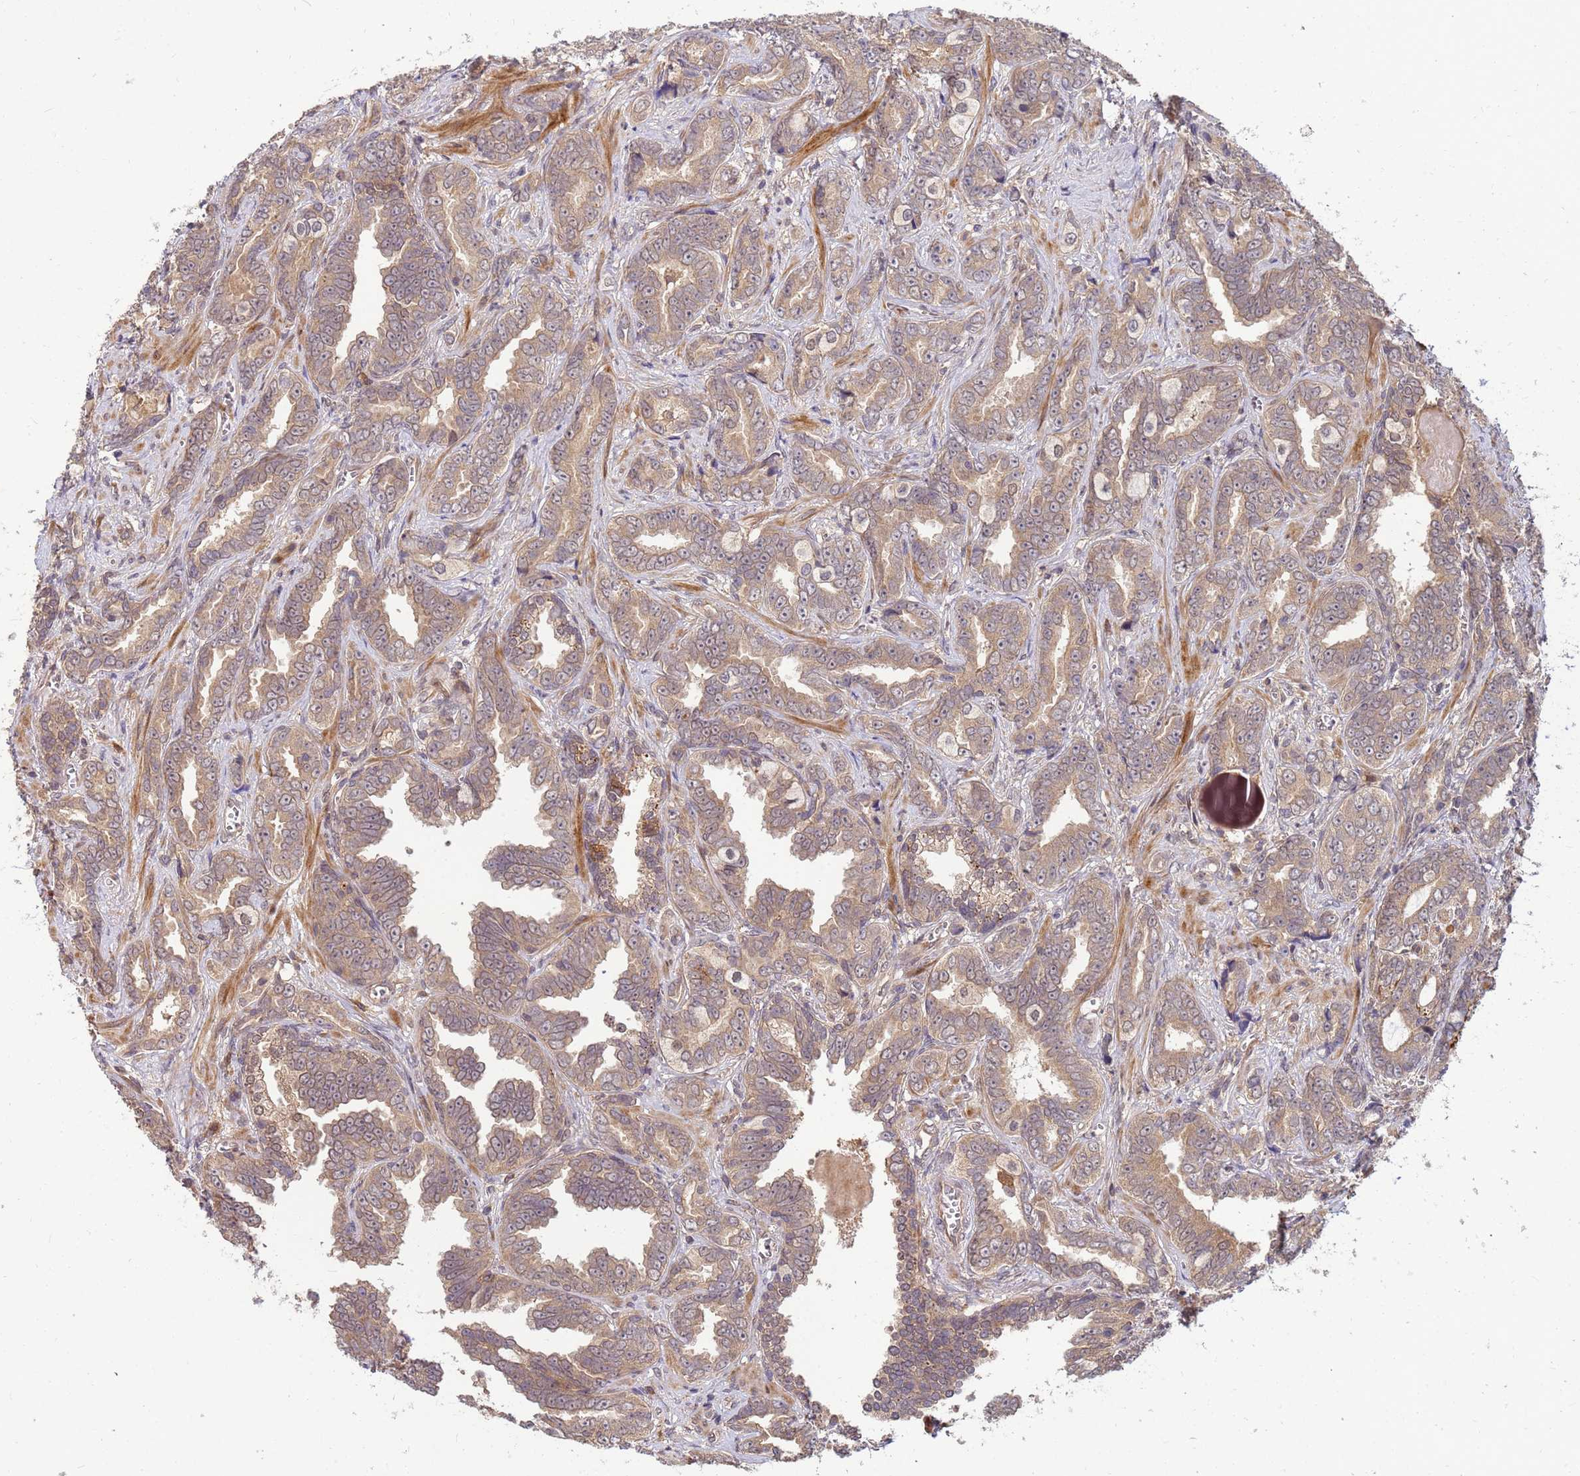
{"staining": {"intensity": "moderate", "quantity": ">75%", "location": "cytoplasmic/membranous,nuclear"}, "tissue": "prostate cancer", "cell_type": "Tumor cells", "image_type": "cancer", "snomed": [{"axis": "morphology", "description": "Adenocarcinoma, High grade"}, {"axis": "topography", "description": "Prostate"}], "caption": "Protein expression analysis of human adenocarcinoma (high-grade) (prostate) reveals moderate cytoplasmic/membranous and nuclear positivity in approximately >75% of tumor cells.", "gene": "DUS4L", "patient": {"sex": "male", "age": 67}}